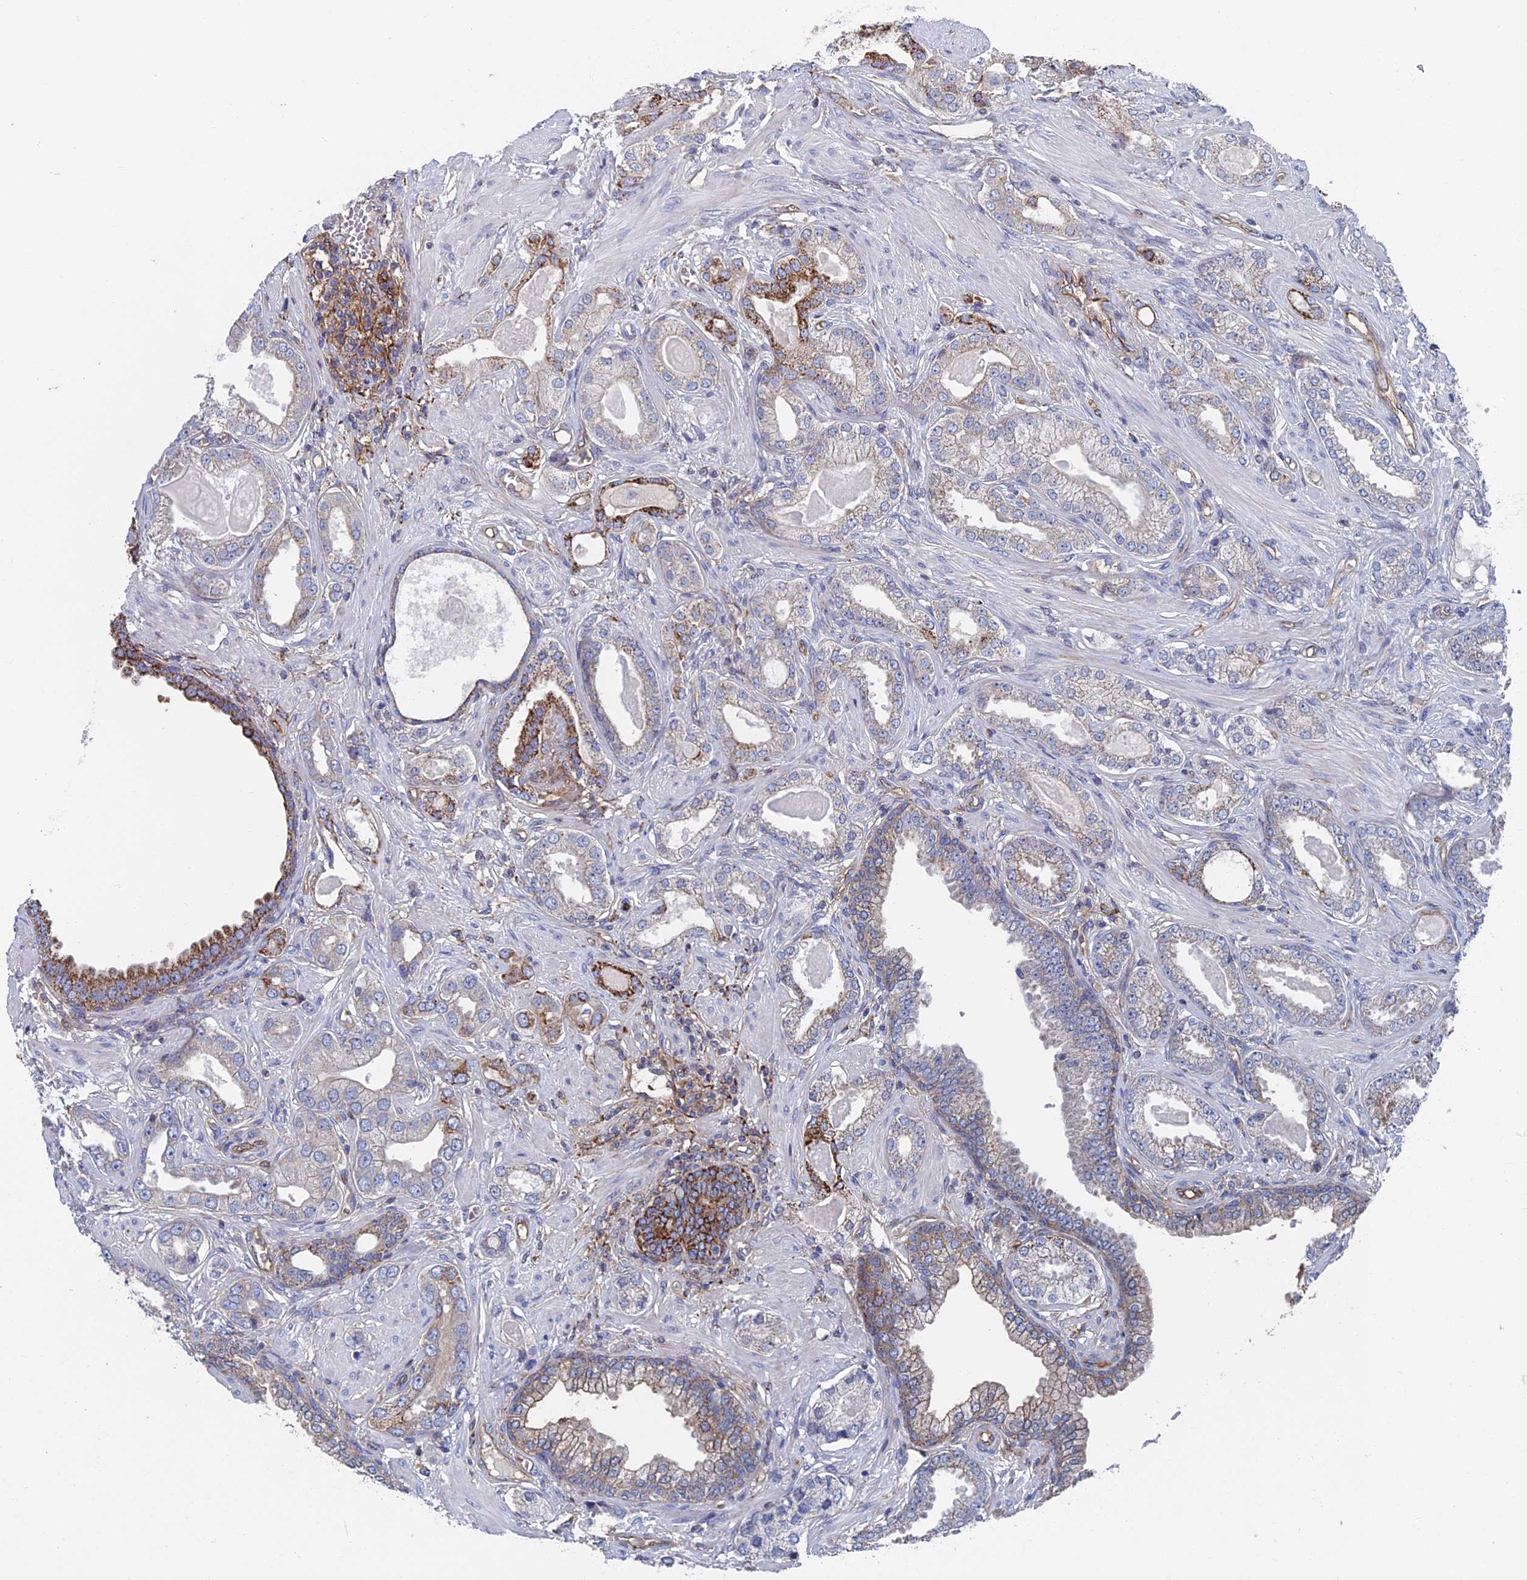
{"staining": {"intensity": "moderate", "quantity": "<25%", "location": "cytoplasmic/membranous"}, "tissue": "prostate cancer", "cell_type": "Tumor cells", "image_type": "cancer", "snomed": [{"axis": "morphology", "description": "Adenocarcinoma, Low grade"}, {"axis": "topography", "description": "Prostate"}], "caption": "Immunohistochemical staining of human adenocarcinoma (low-grade) (prostate) demonstrates low levels of moderate cytoplasmic/membranous protein expression in about <25% of tumor cells. (DAB IHC, brown staining for protein, blue staining for nuclei).", "gene": "SNX11", "patient": {"sex": "male", "age": 64}}